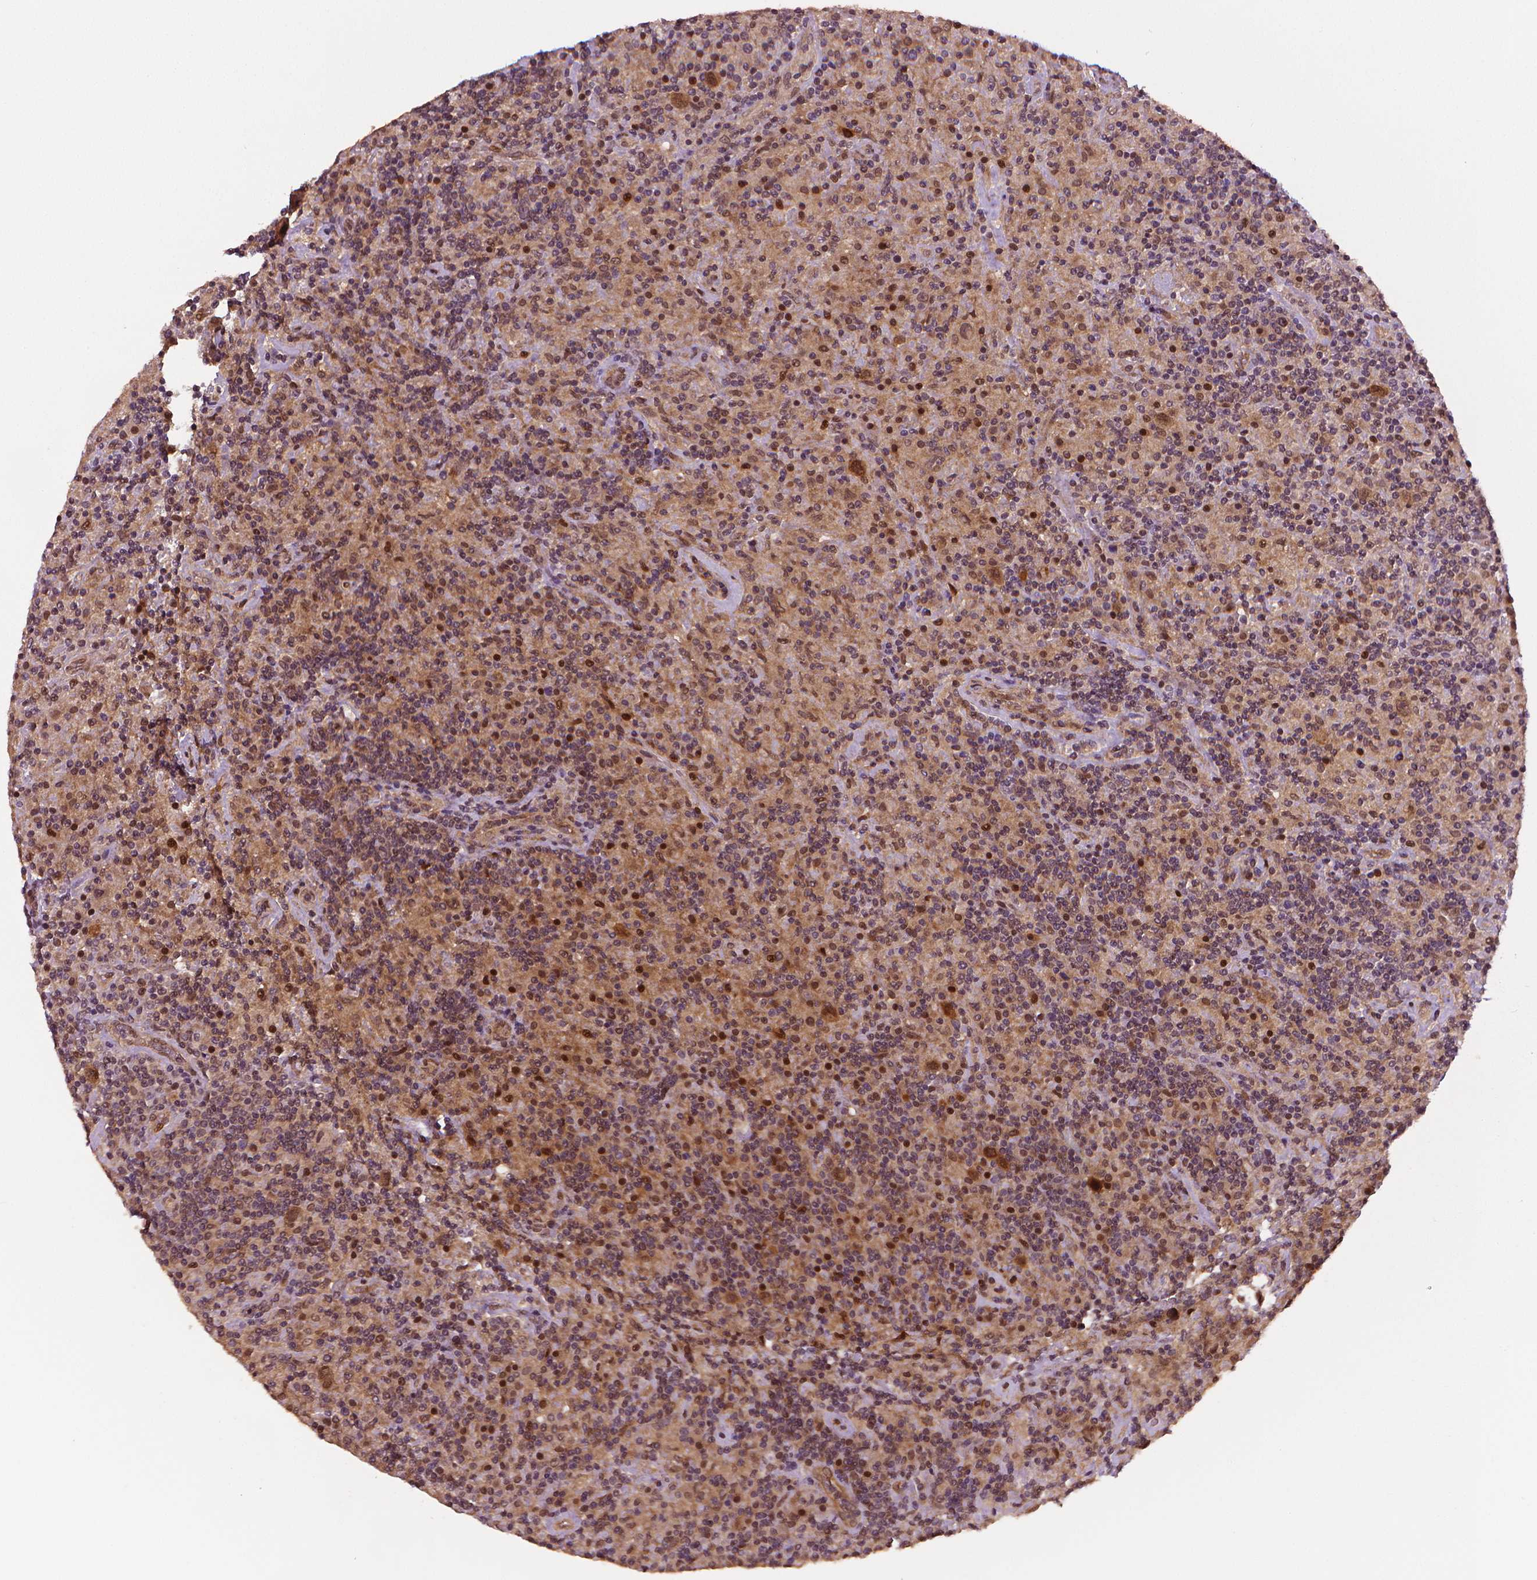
{"staining": {"intensity": "moderate", "quantity": ">75%", "location": "cytoplasmic/membranous,nuclear"}, "tissue": "lymphoma", "cell_type": "Tumor cells", "image_type": "cancer", "snomed": [{"axis": "morphology", "description": "Hodgkin's disease, NOS"}, {"axis": "topography", "description": "Lymph node"}], "caption": "Protein expression analysis of Hodgkin's disease shows moderate cytoplasmic/membranous and nuclear staining in about >75% of tumor cells.", "gene": "STAT3", "patient": {"sex": "male", "age": 70}}